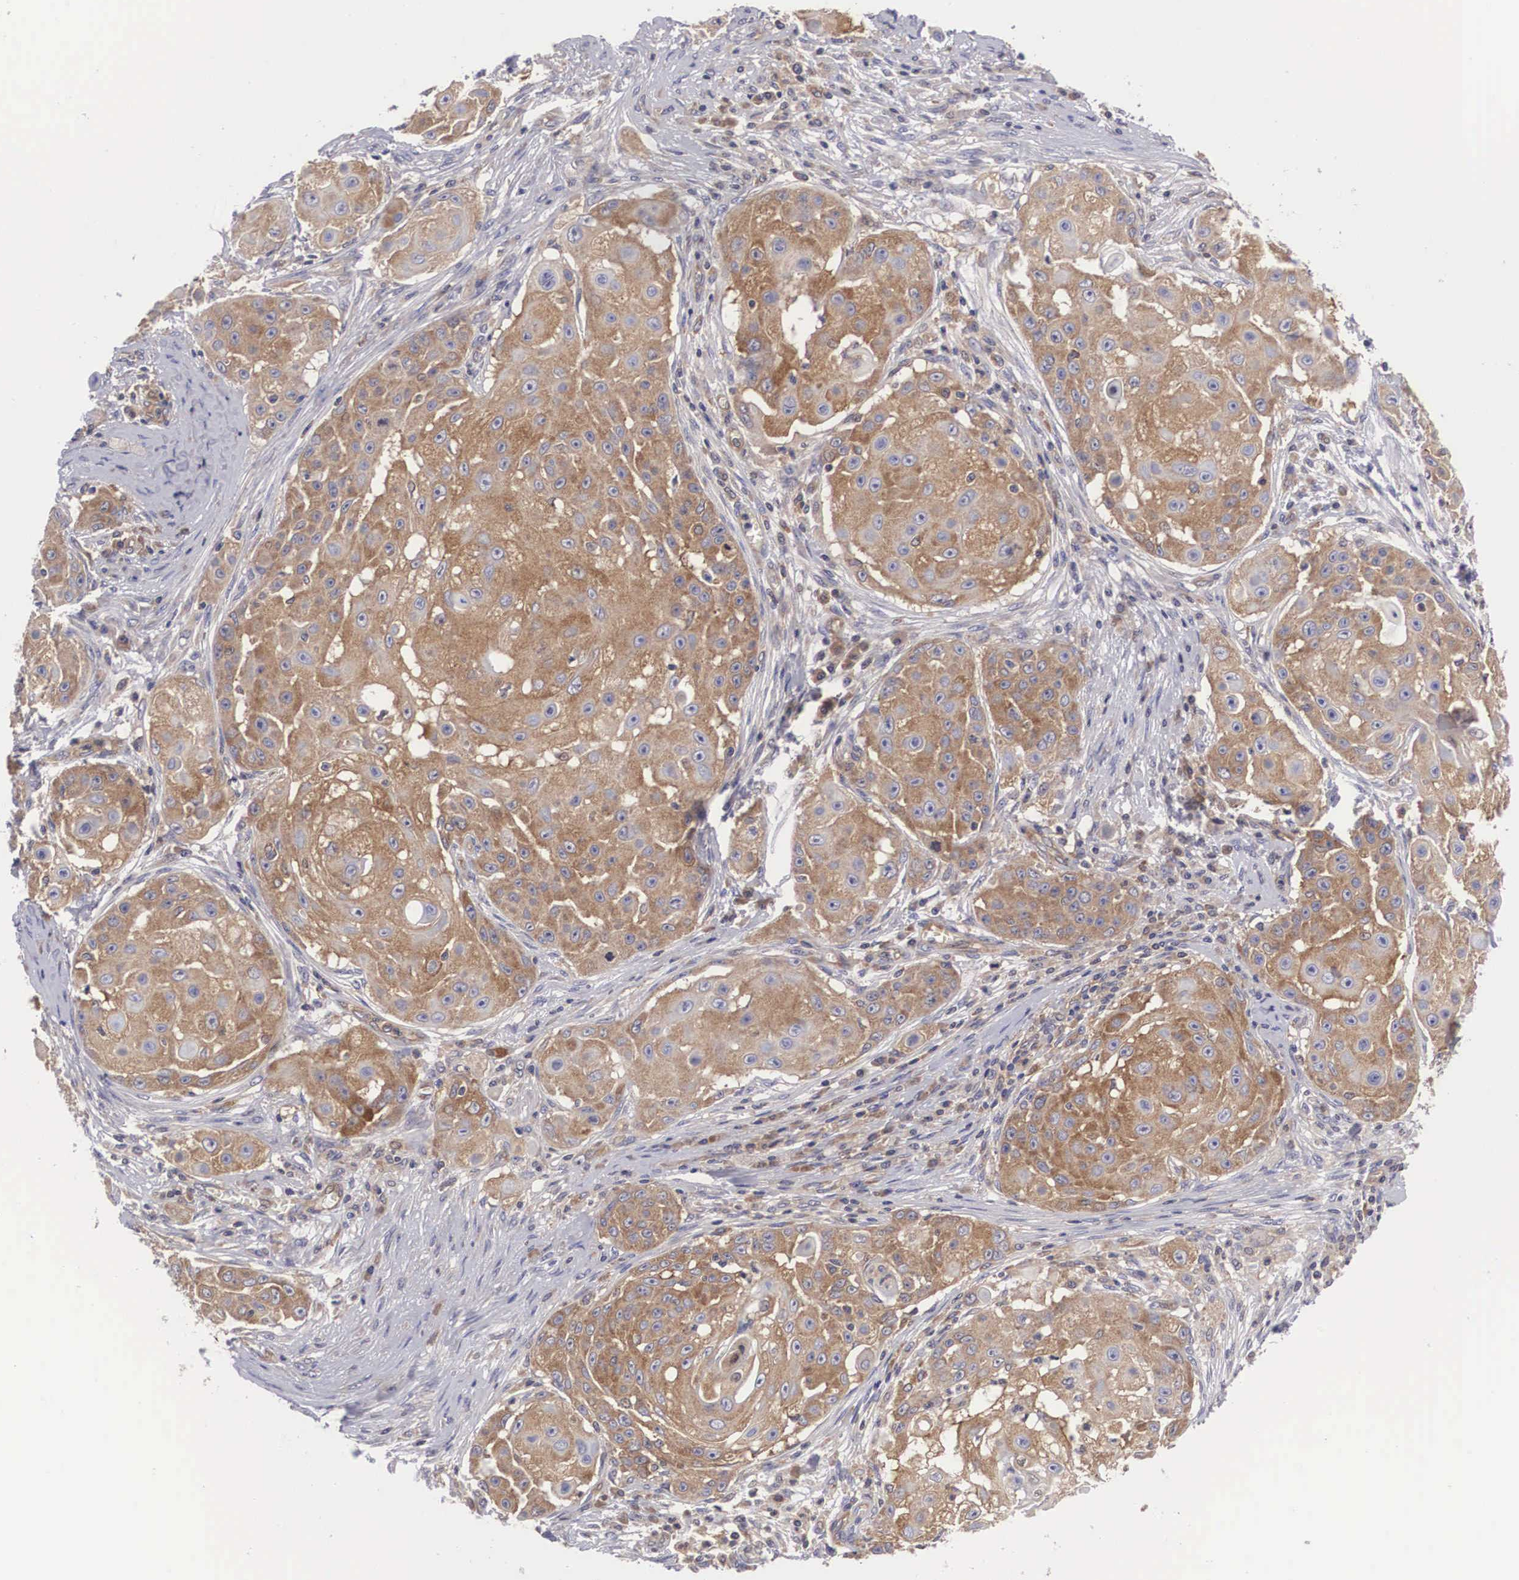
{"staining": {"intensity": "moderate", "quantity": ">75%", "location": "cytoplasmic/membranous"}, "tissue": "skin cancer", "cell_type": "Tumor cells", "image_type": "cancer", "snomed": [{"axis": "morphology", "description": "Squamous cell carcinoma, NOS"}, {"axis": "topography", "description": "Skin"}], "caption": "IHC staining of skin squamous cell carcinoma, which reveals medium levels of moderate cytoplasmic/membranous staining in approximately >75% of tumor cells indicating moderate cytoplasmic/membranous protein expression. The staining was performed using DAB (3,3'-diaminobenzidine) (brown) for protein detection and nuclei were counterstained in hematoxylin (blue).", "gene": "GRIPAP1", "patient": {"sex": "female", "age": 57}}